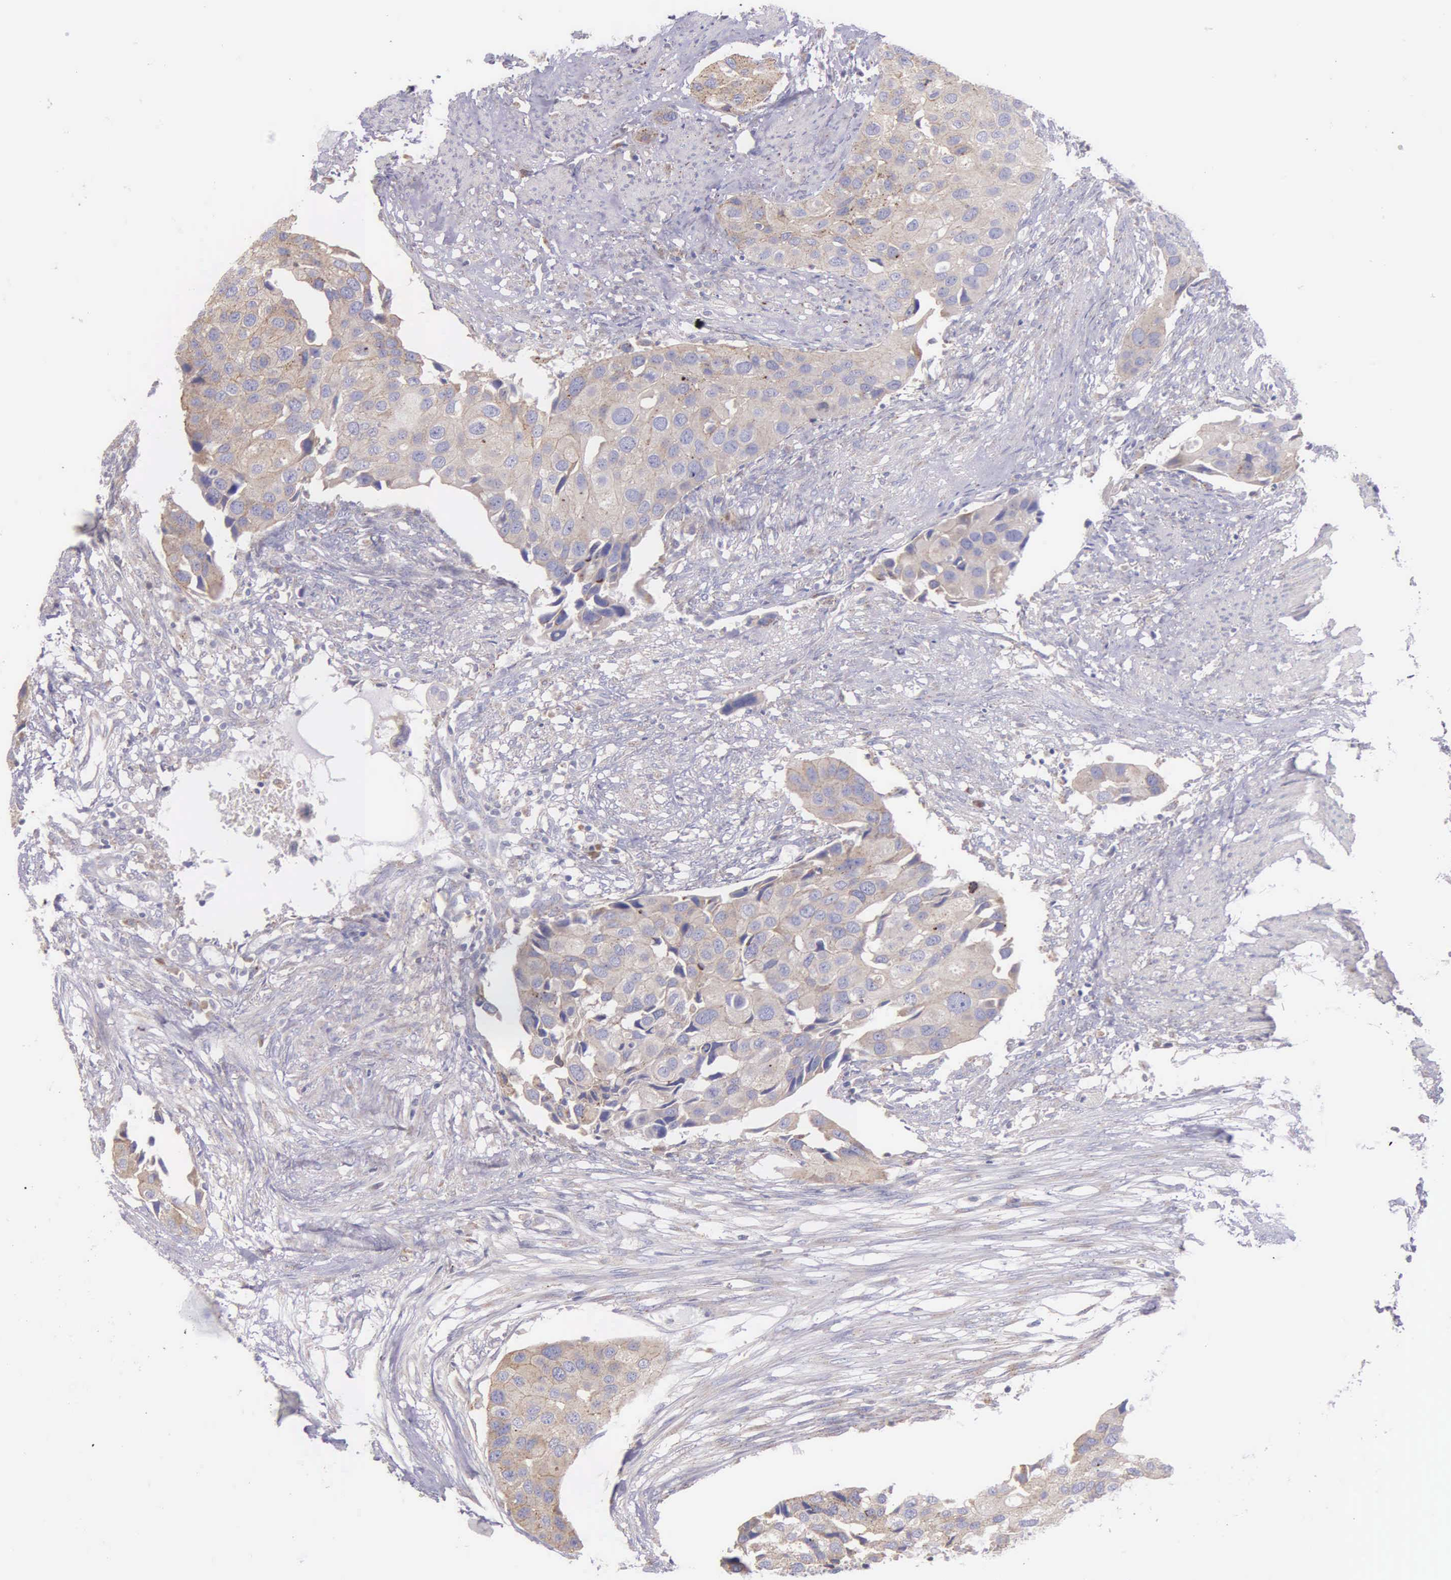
{"staining": {"intensity": "weak", "quantity": ">75%", "location": "cytoplasmic/membranous"}, "tissue": "urothelial cancer", "cell_type": "Tumor cells", "image_type": "cancer", "snomed": [{"axis": "morphology", "description": "Urothelial carcinoma, High grade"}, {"axis": "topography", "description": "Urinary bladder"}], "caption": "Weak cytoplasmic/membranous expression for a protein is appreciated in approximately >75% of tumor cells of urothelial carcinoma (high-grade) using immunohistochemistry (IHC).", "gene": "MIA2", "patient": {"sex": "male", "age": 55}}